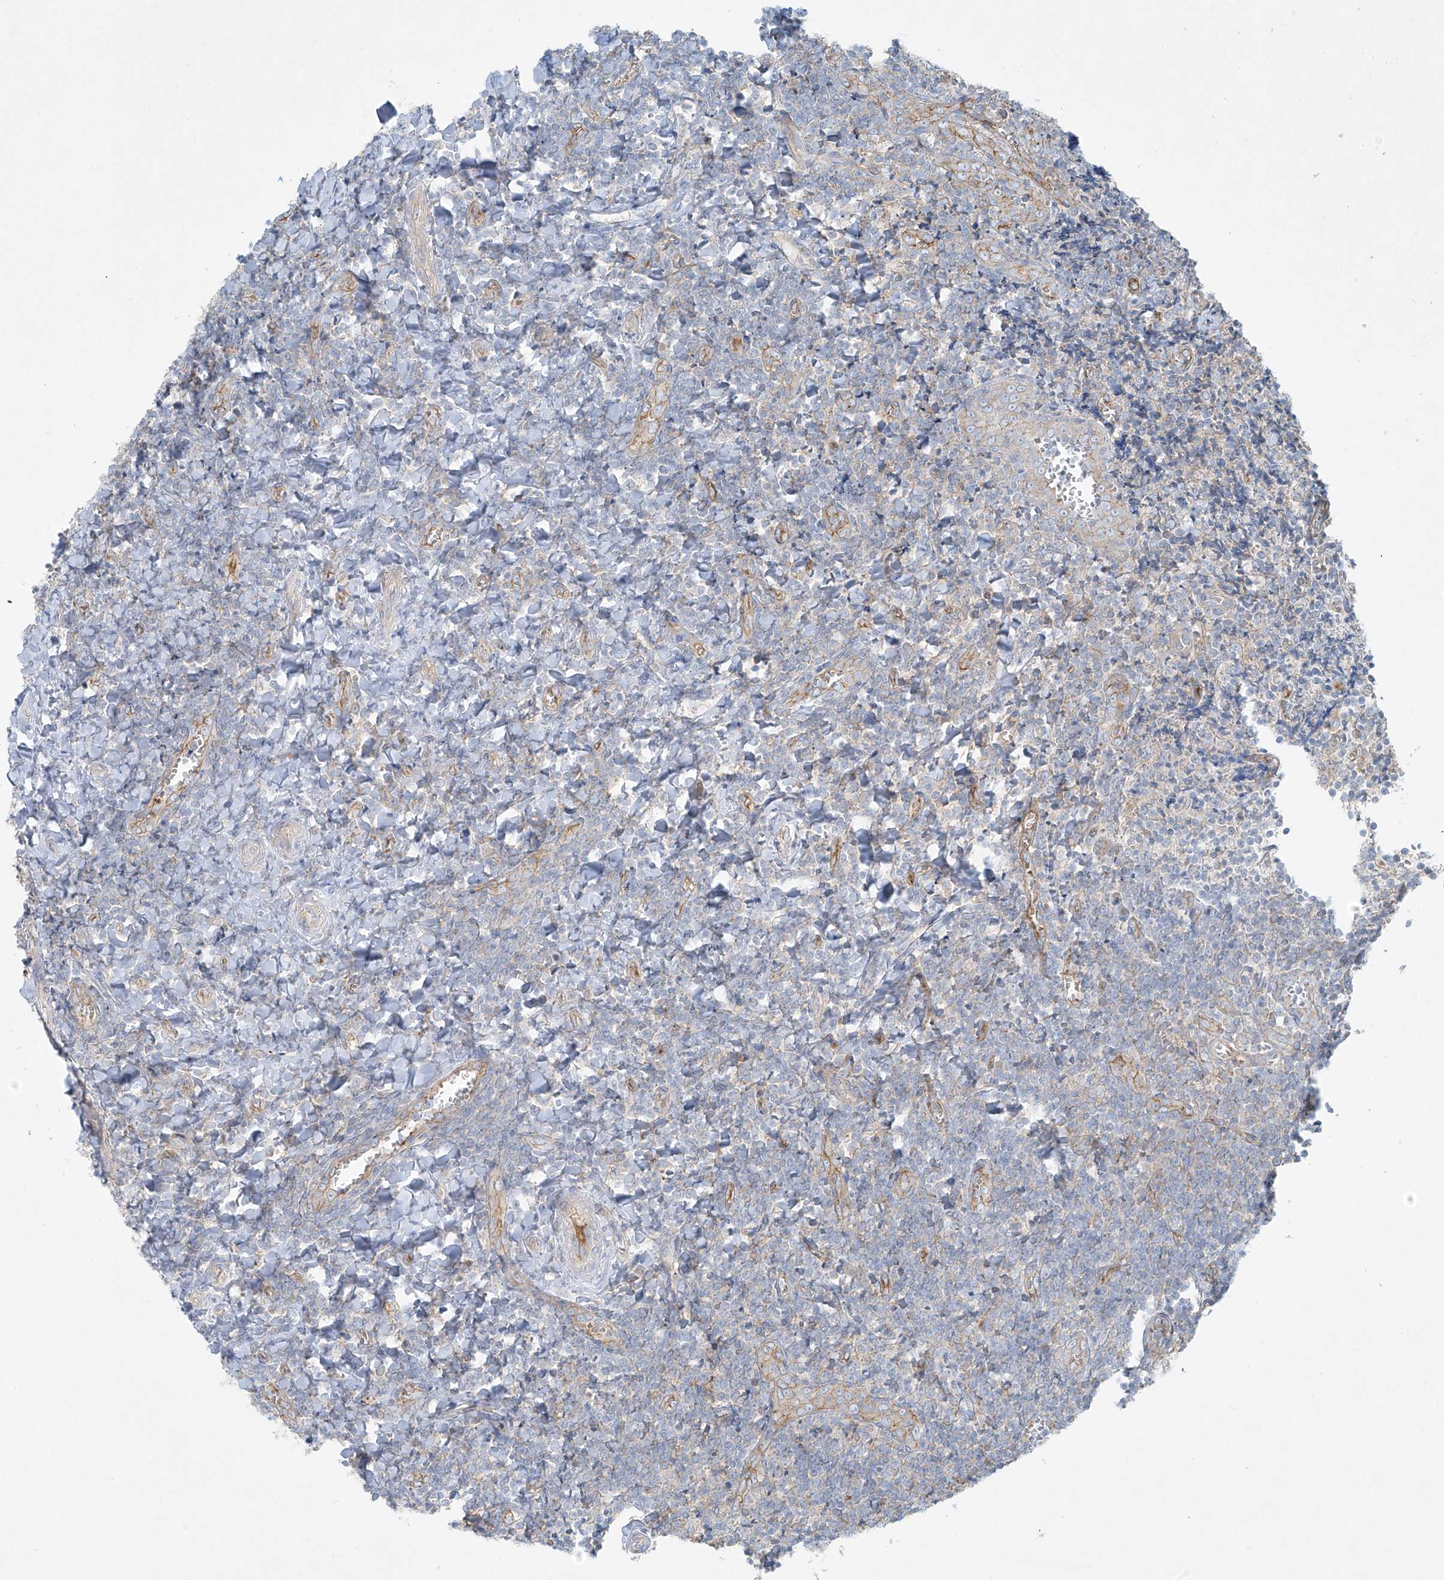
{"staining": {"intensity": "negative", "quantity": "none", "location": "none"}, "tissue": "tonsil", "cell_type": "Germinal center cells", "image_type": "normal", "snomed": [{"axis": "morphology", "description": "Normal tissue, NOS"}, {"axis": "topography", "description": "Tonsil"}], "caption": "IHC image of unremarkable tonsil: human tonsil stained with DAB demonstrates no significant protein staining in germinal center cells. (DAB immunohistochemistry visualized using brightfield microscopy, high magnification).", "gene": "VAMP5", "patient": {"sex": "male", "age": 27}}